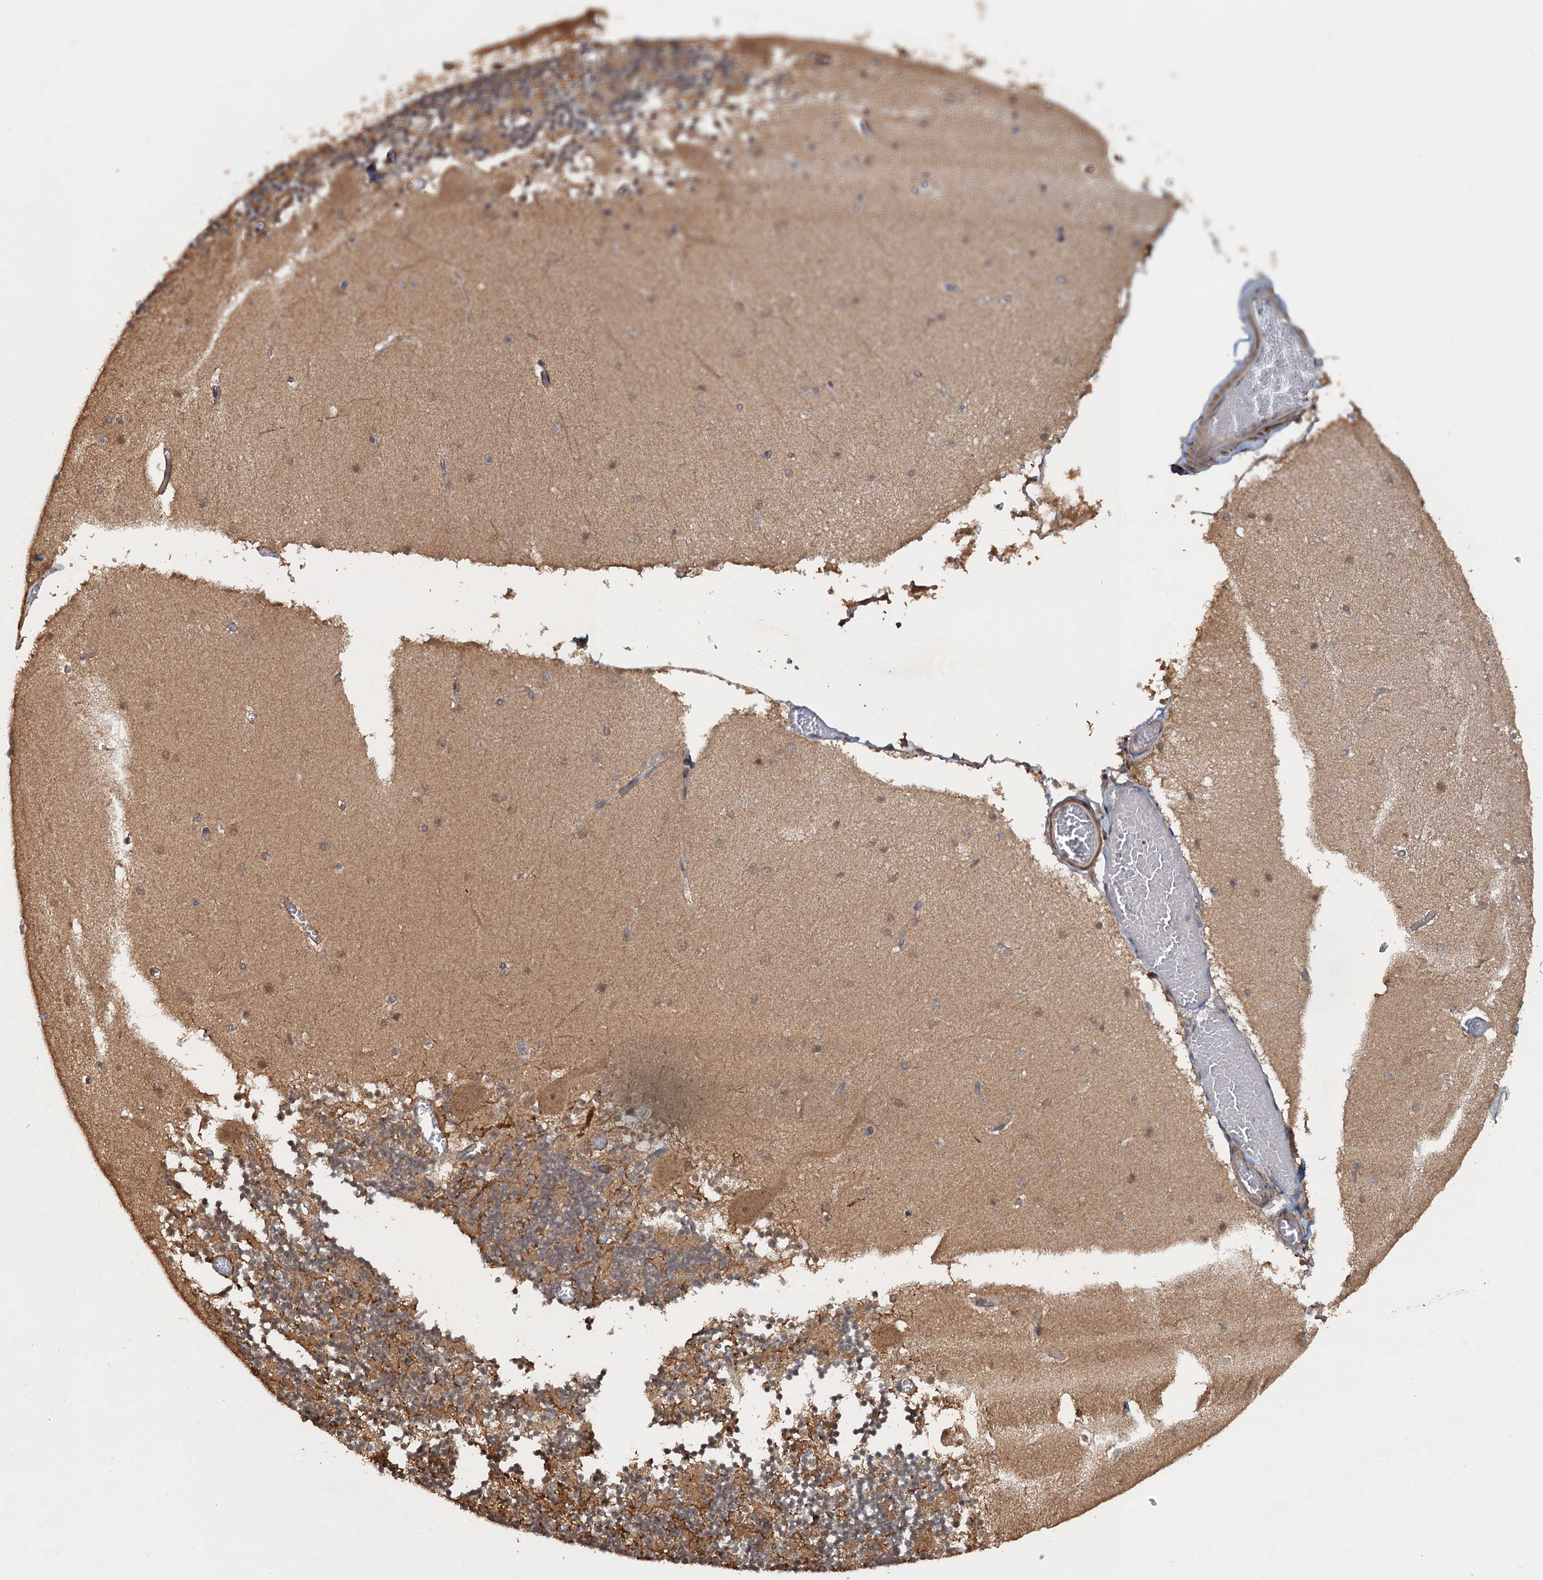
{"staining": {"intensity": "moderate", "quantity": "25%-75%", "location": "cytoplasmic/membranous"}, "tissue": "cerebellum", "cell_type": "Cells in granular layer", "image_type": "normal", "snomed": [{"axis": "morphology", "description": "Normal tissue, NOS"}, {"axis": "topography", "description": "Cerebellum"}], "caption": "Immunohistochemical staining of normal human cerebellum reveals 25%-75% levels of moderate cytoplasmic/membranous protein staining in approximately 25%-75% of cells in granular layer. Nuclei are stained in blue.", "gene": "GLE1", "patient": {"sex": "female", "age": 28}}